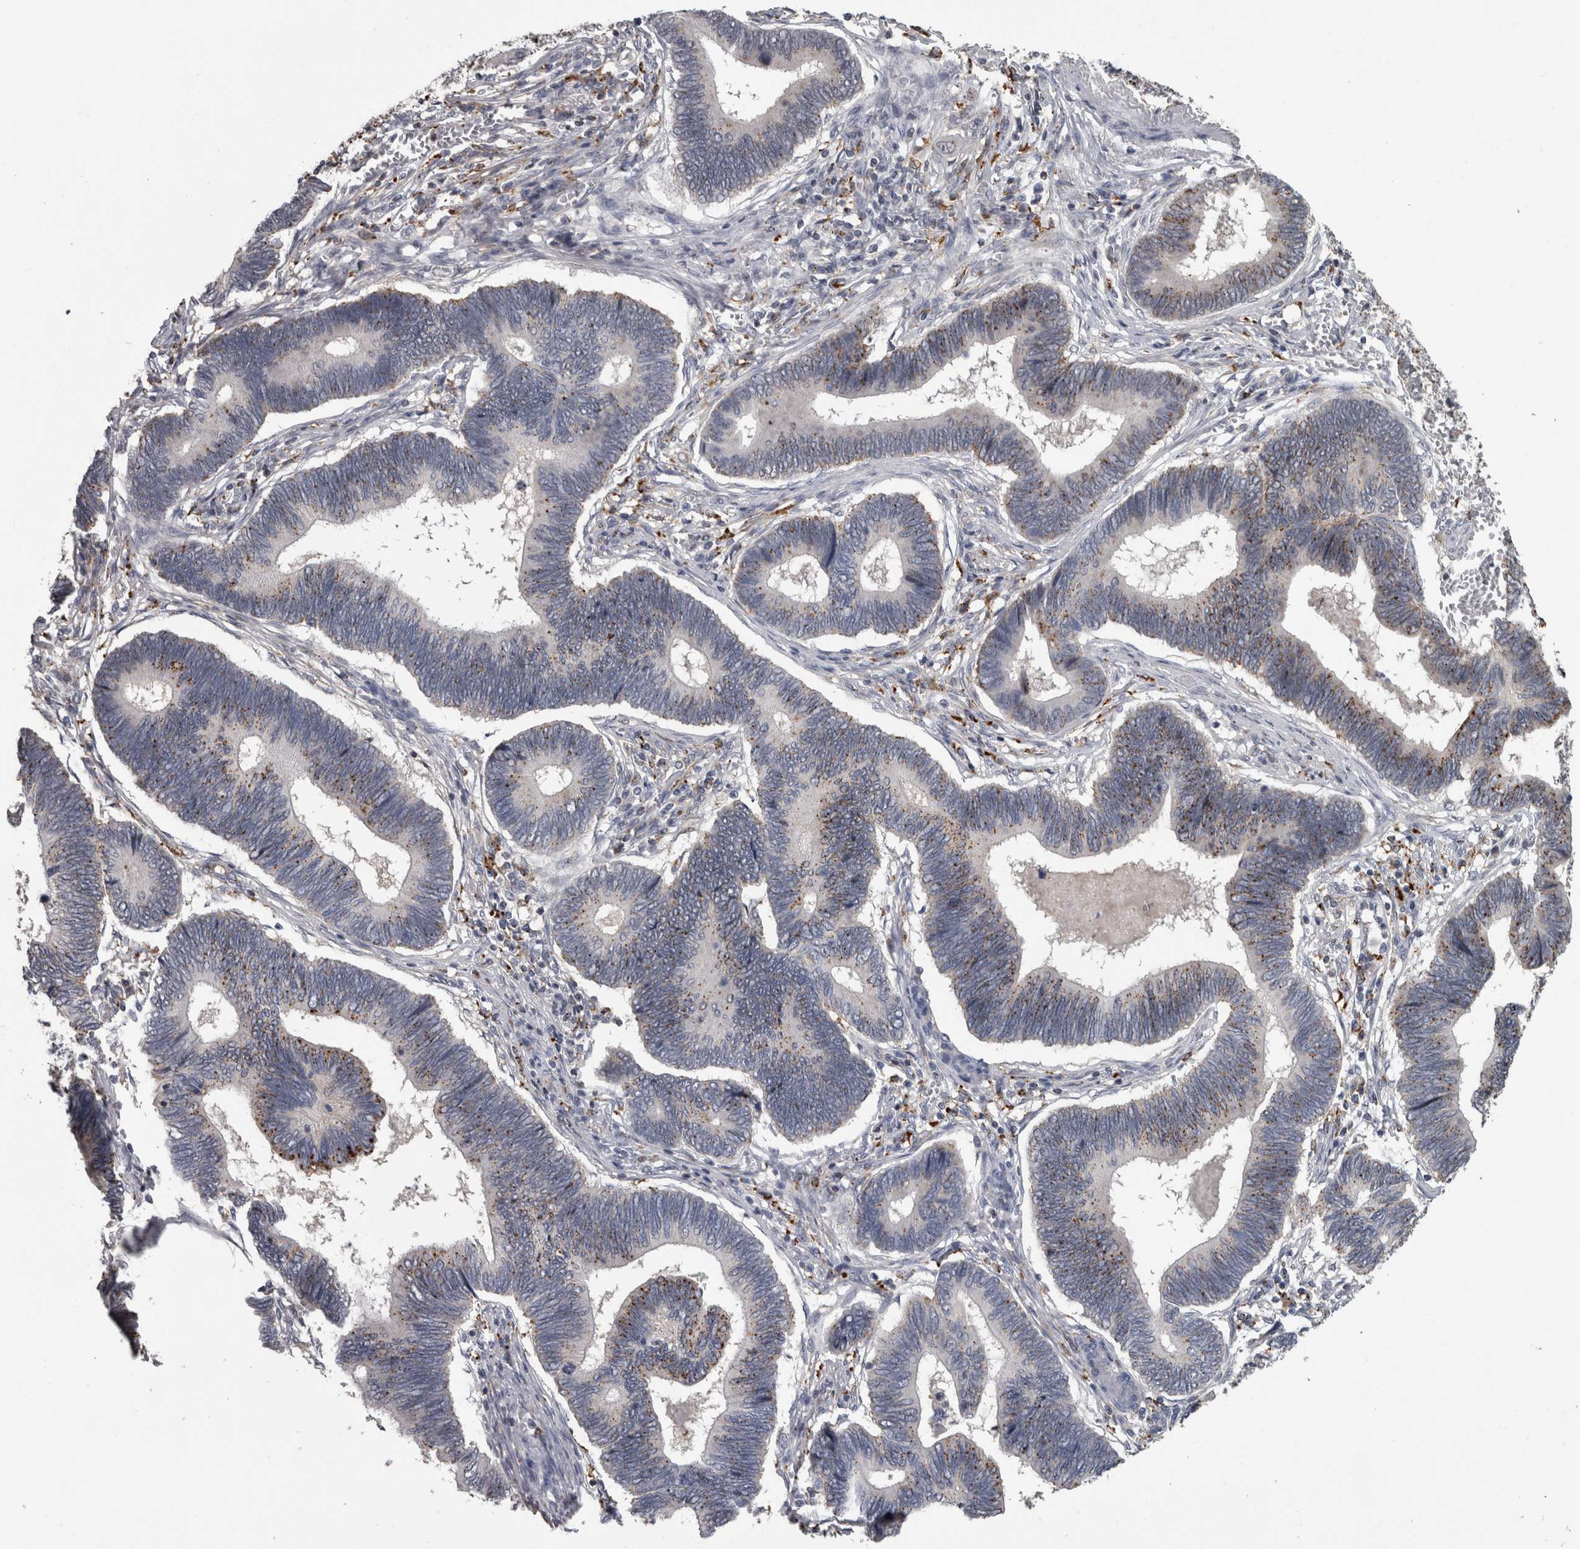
{"staining": {"intensity": "moderate", "quantity": "25%-75%", "location": "cytoplasmic/membranous"}, "tissue": "pancreatic cancer", "cell_type": "Tumor cells", "image_type": "cancer", "snomed": [{"axis": "morphology", "description": "Adenocarcinoma, NOS"}, {"axis": "topography", "description": "Pancreas"}], "caption": "Brown immunohistochemical staining in pancreatic cancer (adenocarcinoma) displays moderate cytoplasmic/membranous positivity in approximately 25%-75% of tumor cells.", "gene": "NAAA", "patient": {"sex": "female", "age": 70}}